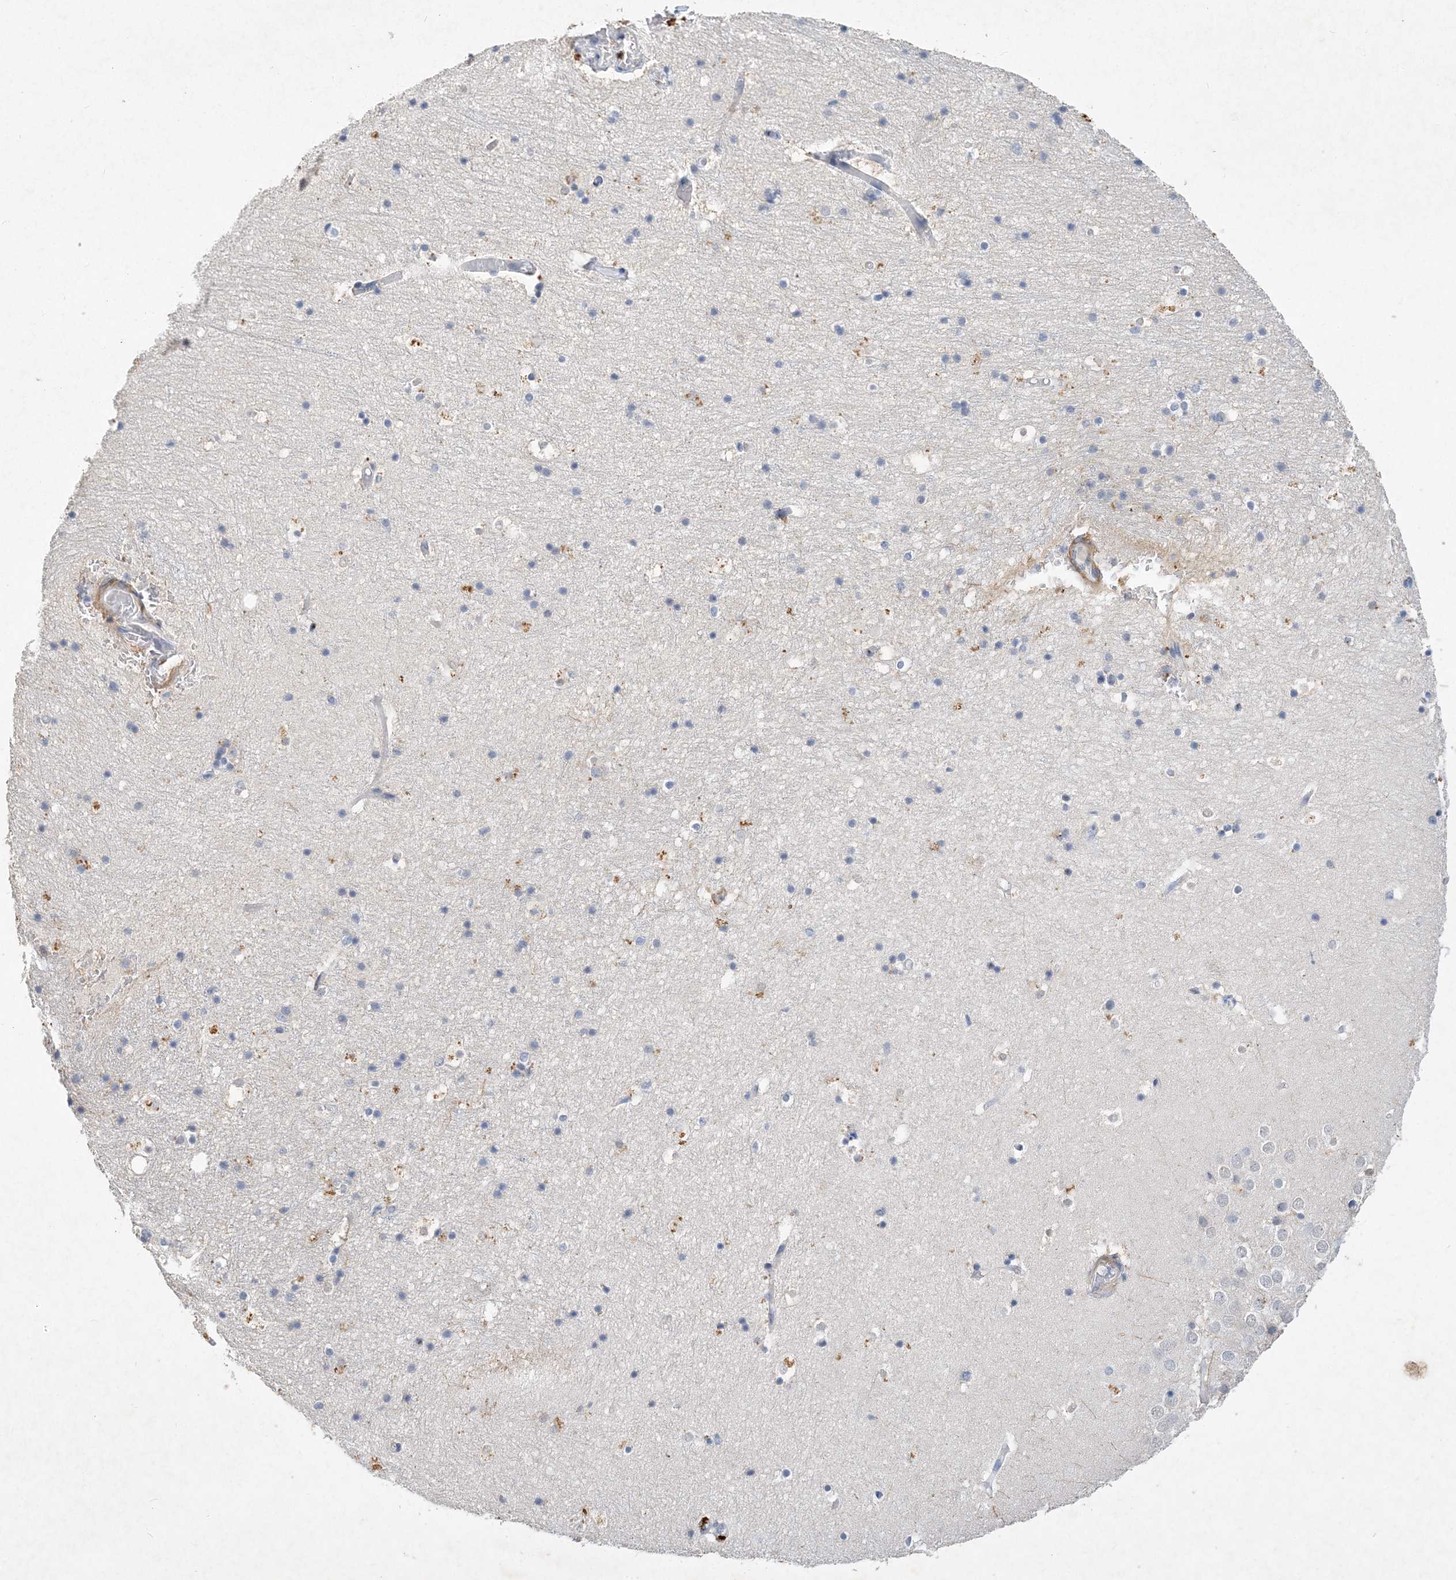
{"staining": {"intensity": "negative", "quantity": "none", "location": "none"}, "tissue": "hippocampus", "cell_type": "Glial cells", "image_type": "normal", "snomed": [{"axis": "morphology", "description": "Normal tissue, NOS"}, {"axis": "topography", "description": "Hippocampus"}], "caption": "Immunohistochemistry (IHC) of benign human hippocampus reveals no expression in glial cells.", "gene": "C11orf58", "patient": {"sex": "female", "age": 52}}